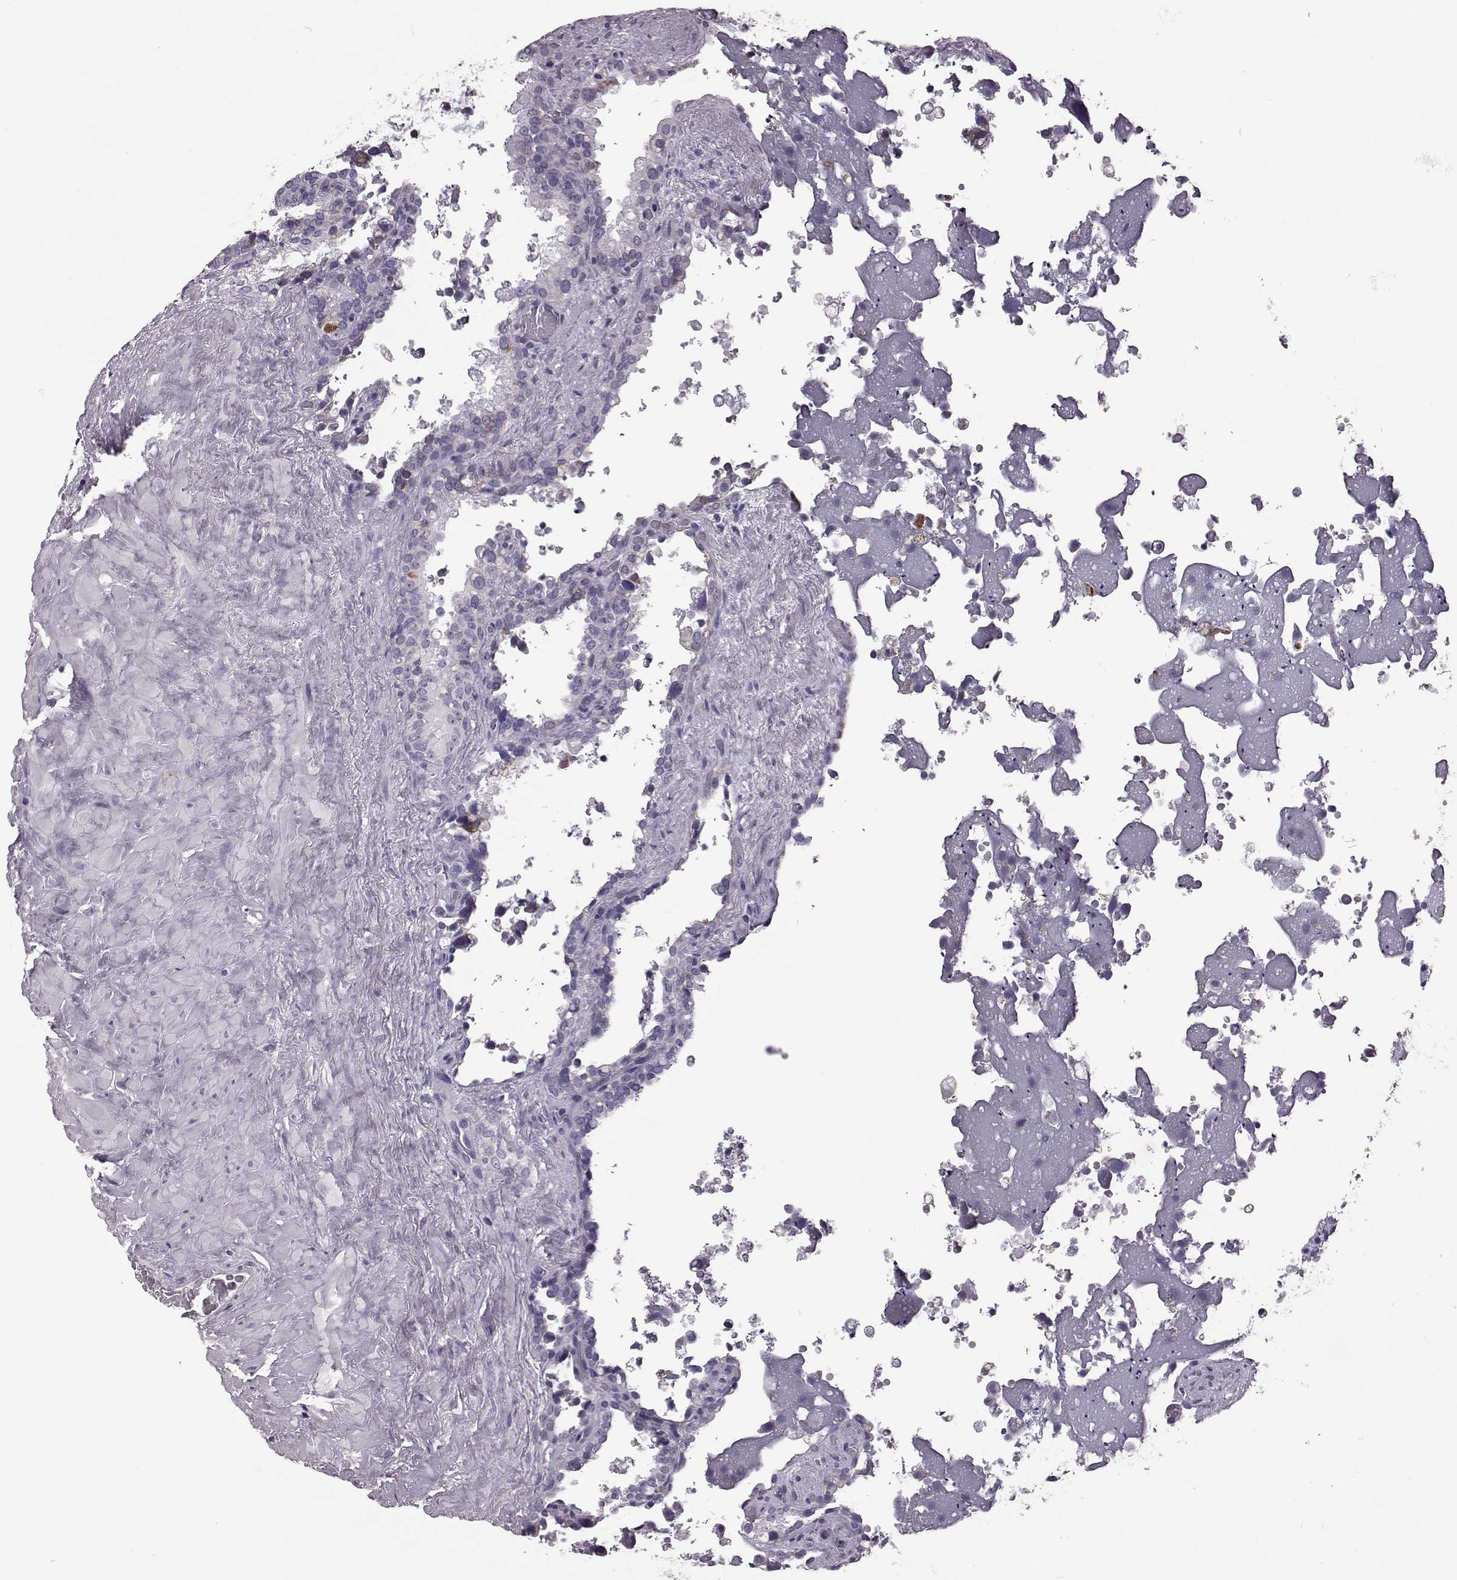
{"staining": {"intensity": "negative", "quantity": "none", "location": "none"}, "tissue": "seminal vesicle", "cell_type": "Glandular cells", "image_type": "normal", "snomed": [{"axis": "morphology", "description": "Normal tissue, NOS"}, {"axis": "topography", "description": "Seminal veicle"}], "caption": "This is a image of immunohistochemistry staining of benign seminal vesicle, which shows no expression in glandular cells. (Stains: DAB (3,3'-diaminobenzidine) IHC with hematoxylin counter stain, Microscopy: brightfield microscopy at high magnification).", "gene": "RIMS2", "patient": {"sex": "male", "age": 71}}